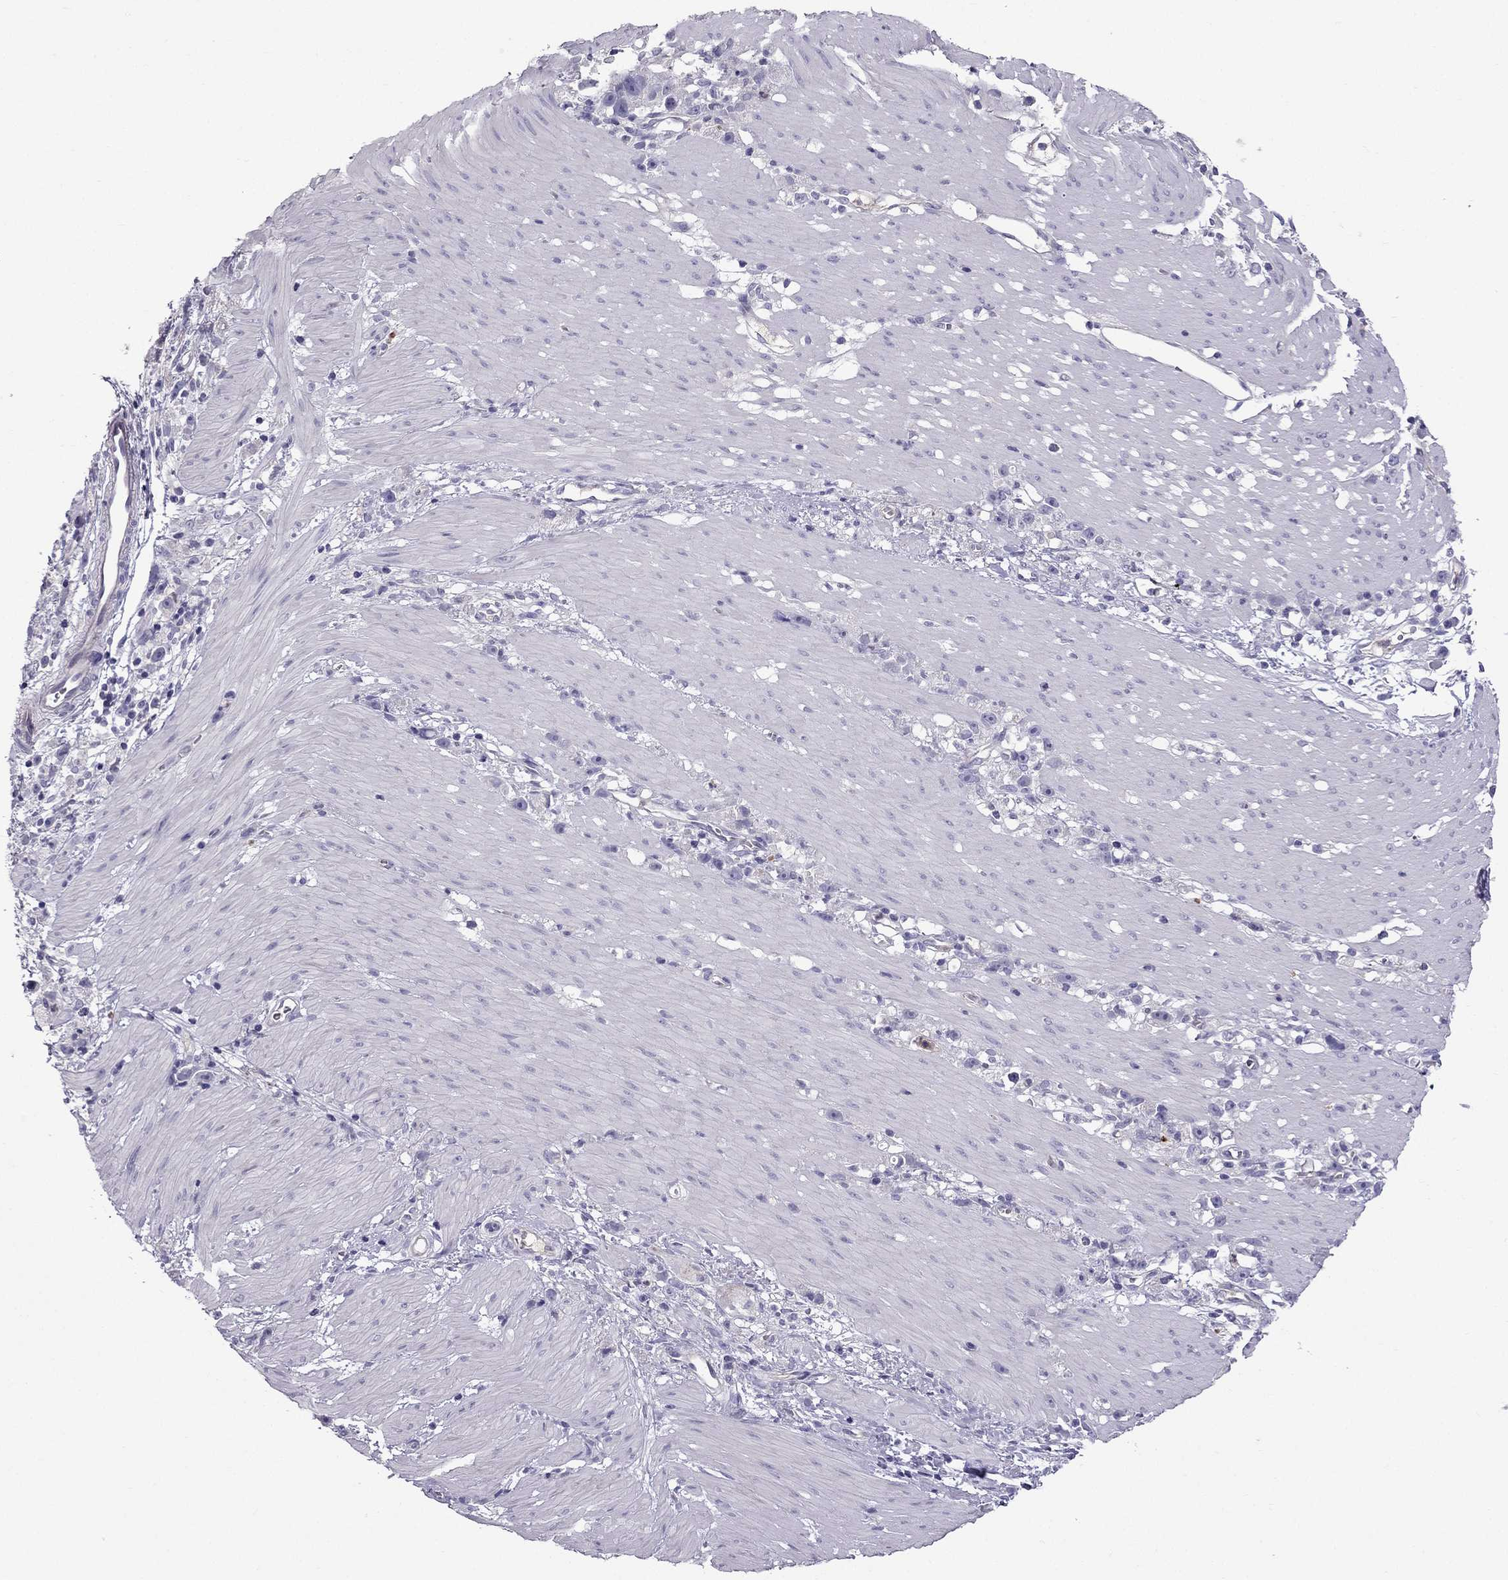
{"staining": {"intensity": "negative", "quantity": "none", "location": "none"}, "tissue": "stomach cancer", "cell_type": "Tumor cells", "image_type": "cancer", "snomed": [{"axis": "morphology", "description": "Adenocarcinoma, NOS"}, {"axis": "topography", "description": "Stomach"}], "caption": "Protein analysis of adenocarcinoma (stomach) exhibits no significant expression in tumor cells. Brightfield microscopy of IHC stained with DAB (brown) and hematoxylin (blue), captured at high magnification.", "gene": "STOML3", "patient": {"sex": "female", "age": 59}}